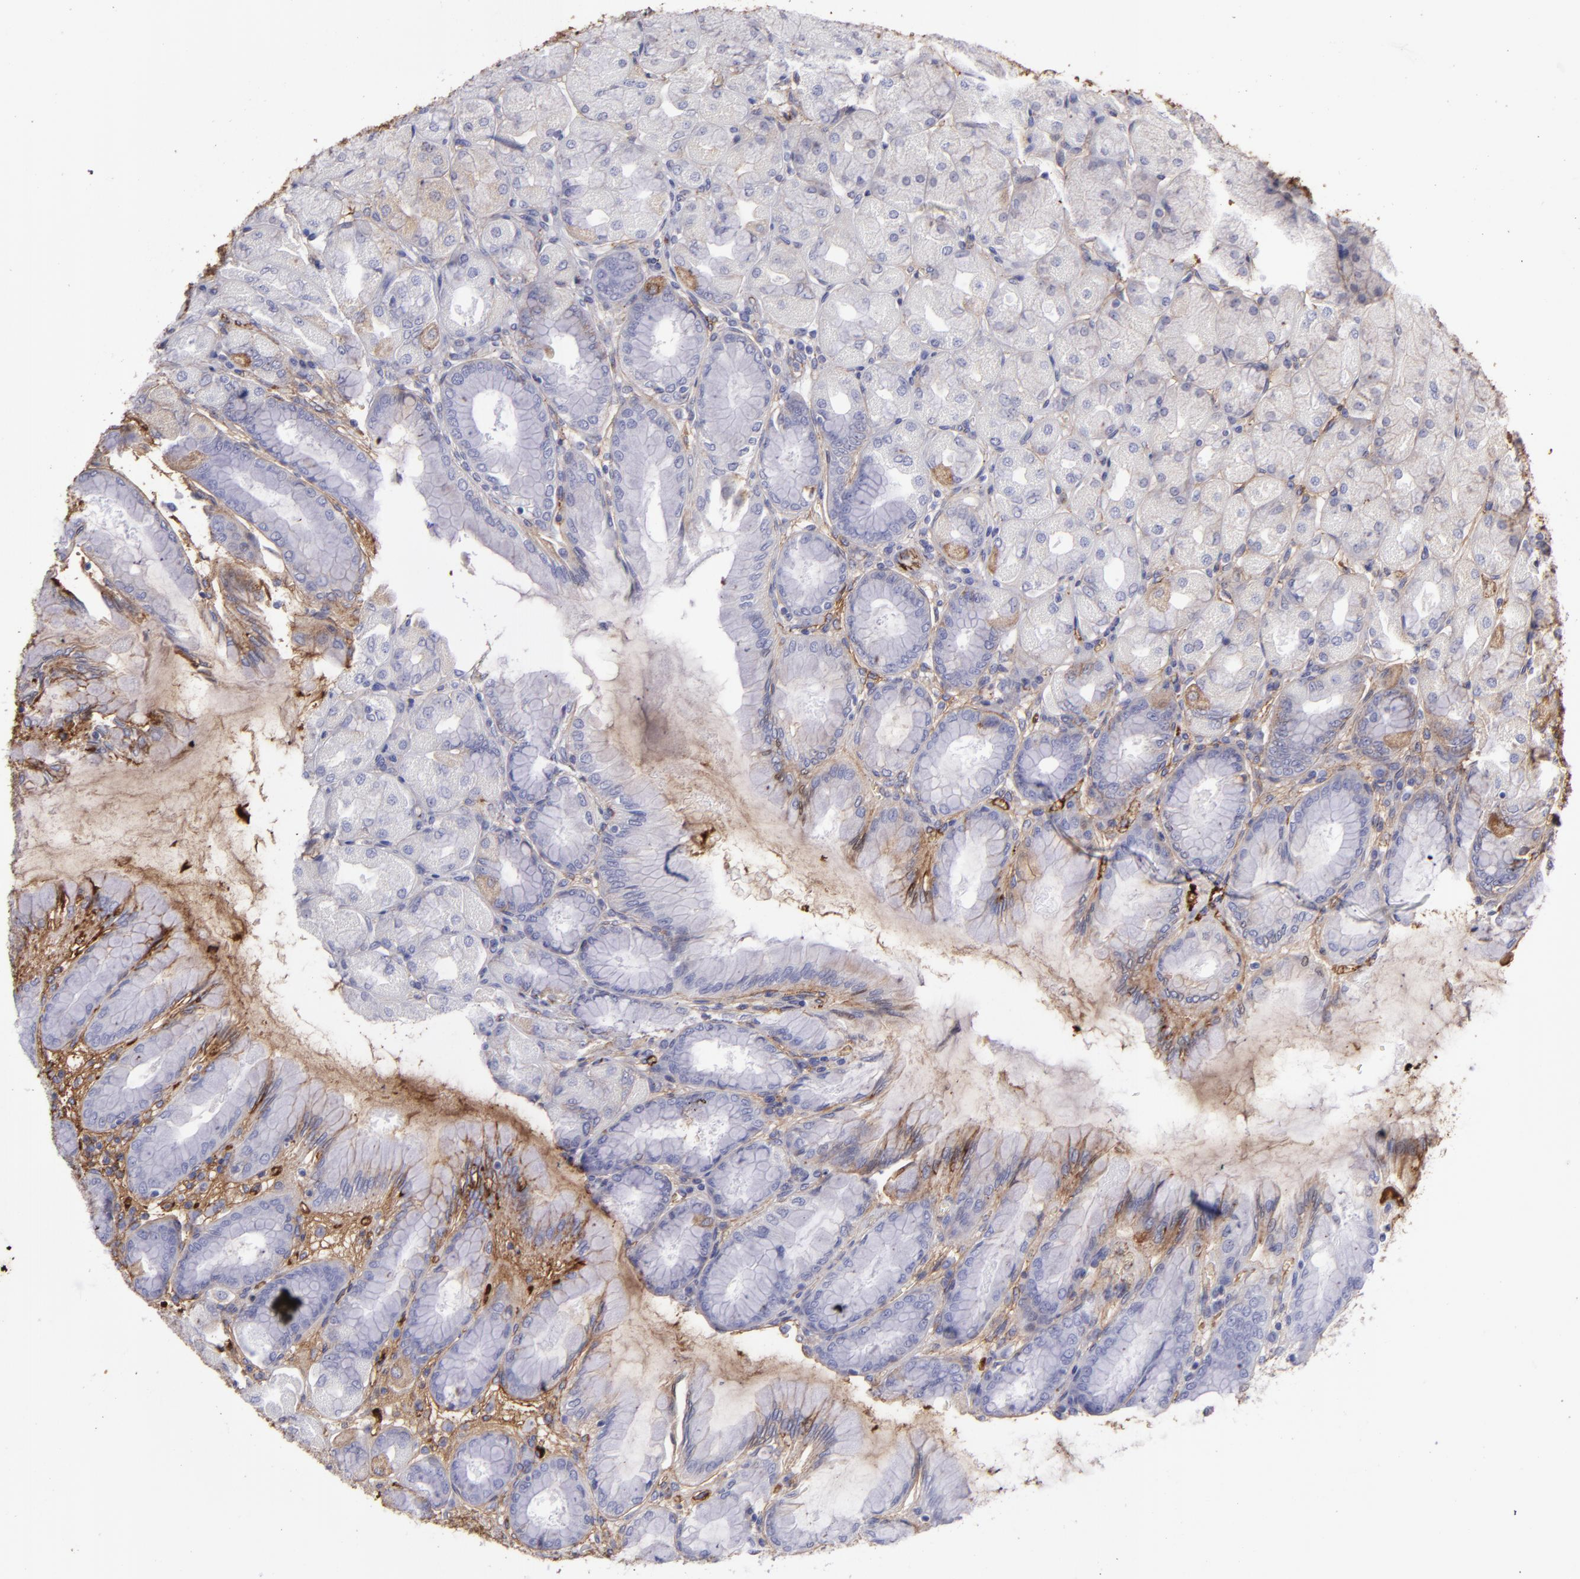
{"staining": {"intensity": "moderate", "quantity": "<25%", "location": "cytoplasmic/membranous"}, "tissue": "stomach", "cell_type": "Glandular cells", "image_type": "normal", "snomed": [{"axis": "morphology", "description": "Normal tissue, NOS"}, {"axis": "topography", "description": "Stomach, upper"}], "caption": "Protein expression analysis of benign human stomach reveals moderate cytoplasmic/membranous positivity in approximately <25% of glandular cells. Nuclei are stained in blue.", "gene": "FGB", "patient": {"sex": "female", "age": 56}}